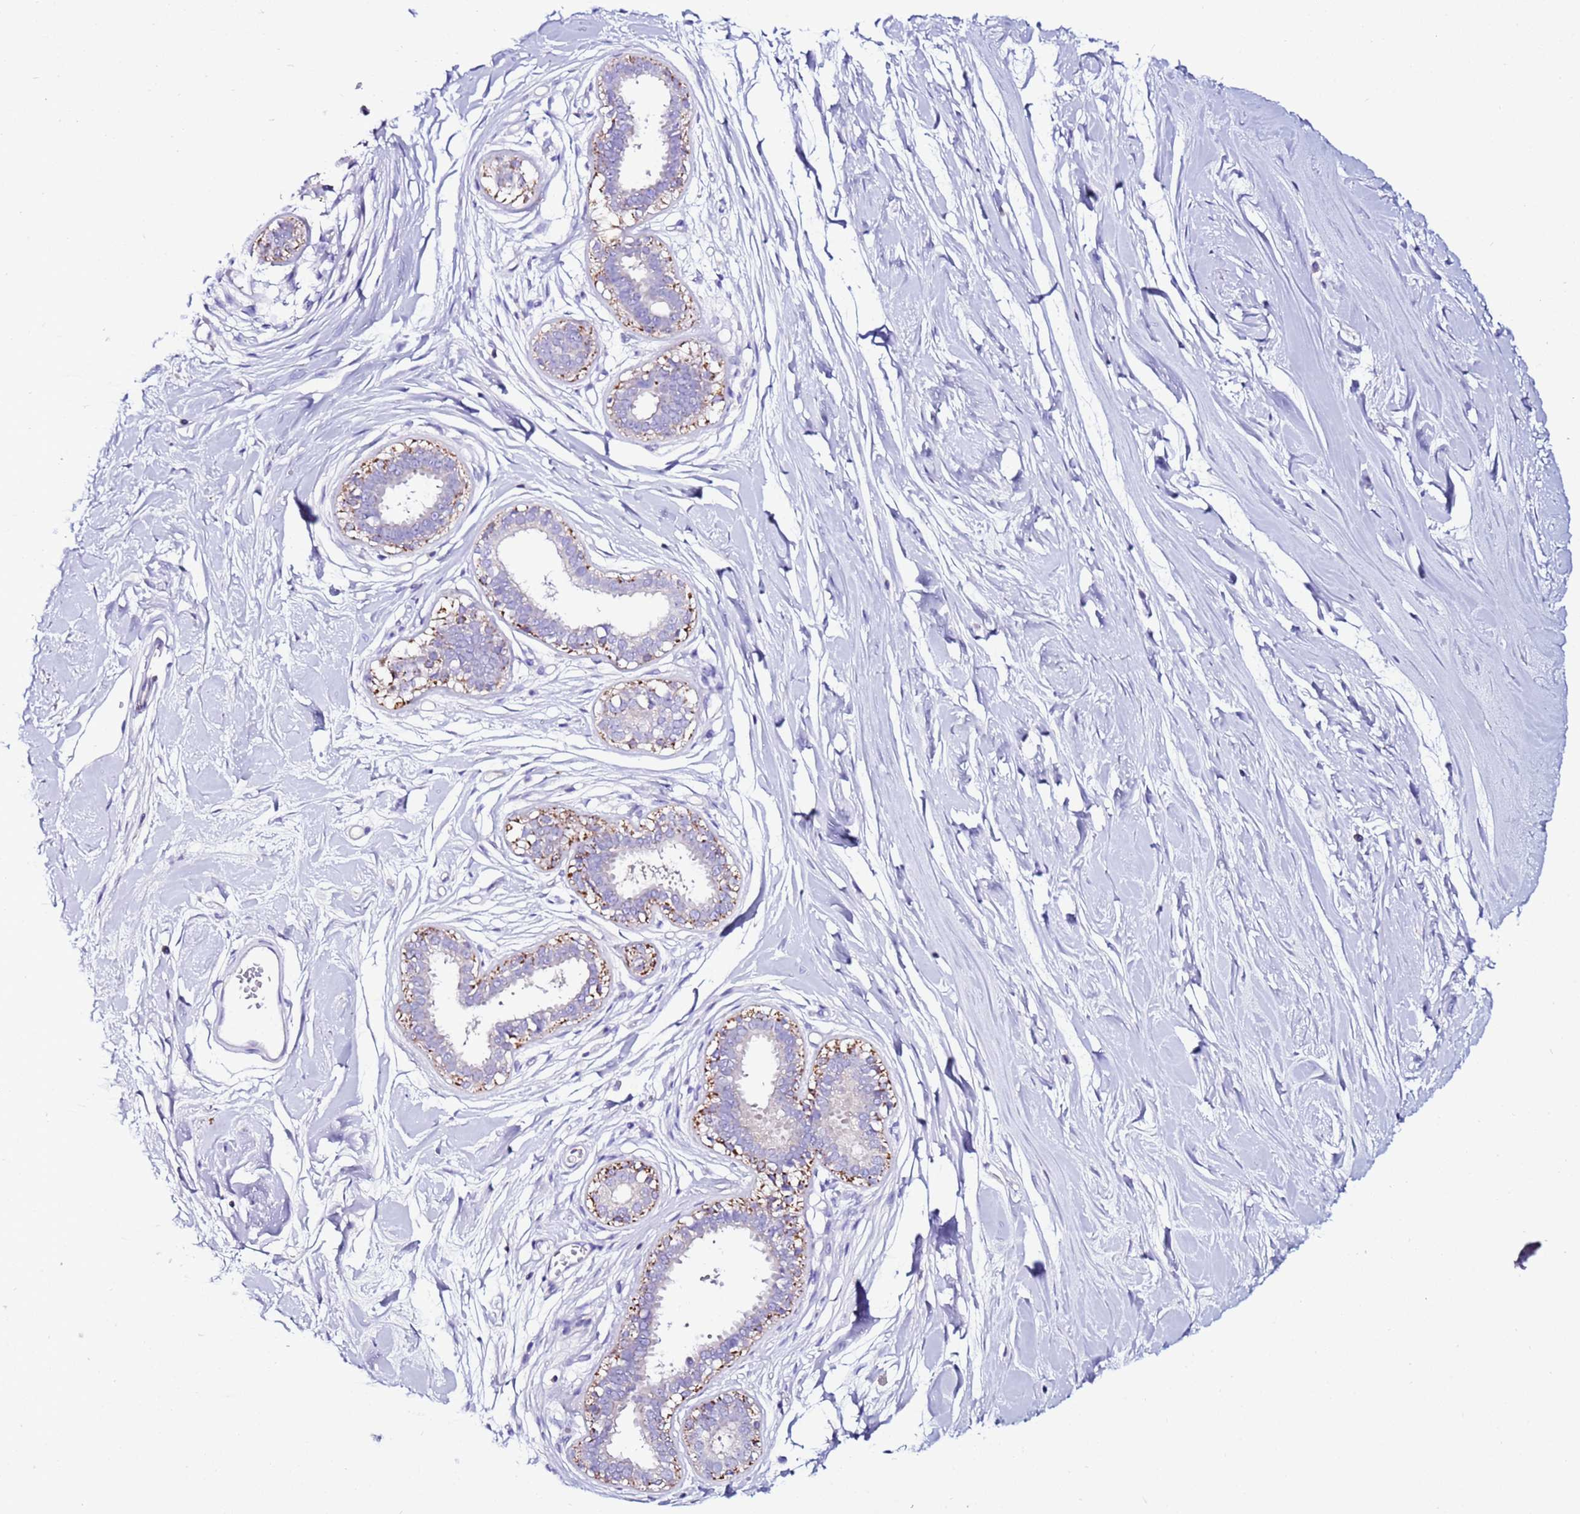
{"staining": {"intensity": "negative", "quantity": "none", "location": "none"}, "tissue": "breast", "cell_type": "Adipocytes", "image_type": "normal", "snomed": [{"axis": "morphology", "description": "Normal tissue, NOS"}, {"axis": "topography", "description": "Breast"}], "caption": "Immunohistochemistry (IHC) image of unremarkable breast: human breast stained with DAB (3,3'-diaminobenzidine) exhibits no significant protein staining in adipocytes.", "gene": "MYBPC3", "patient": {"sex": "female", "age": 45}}